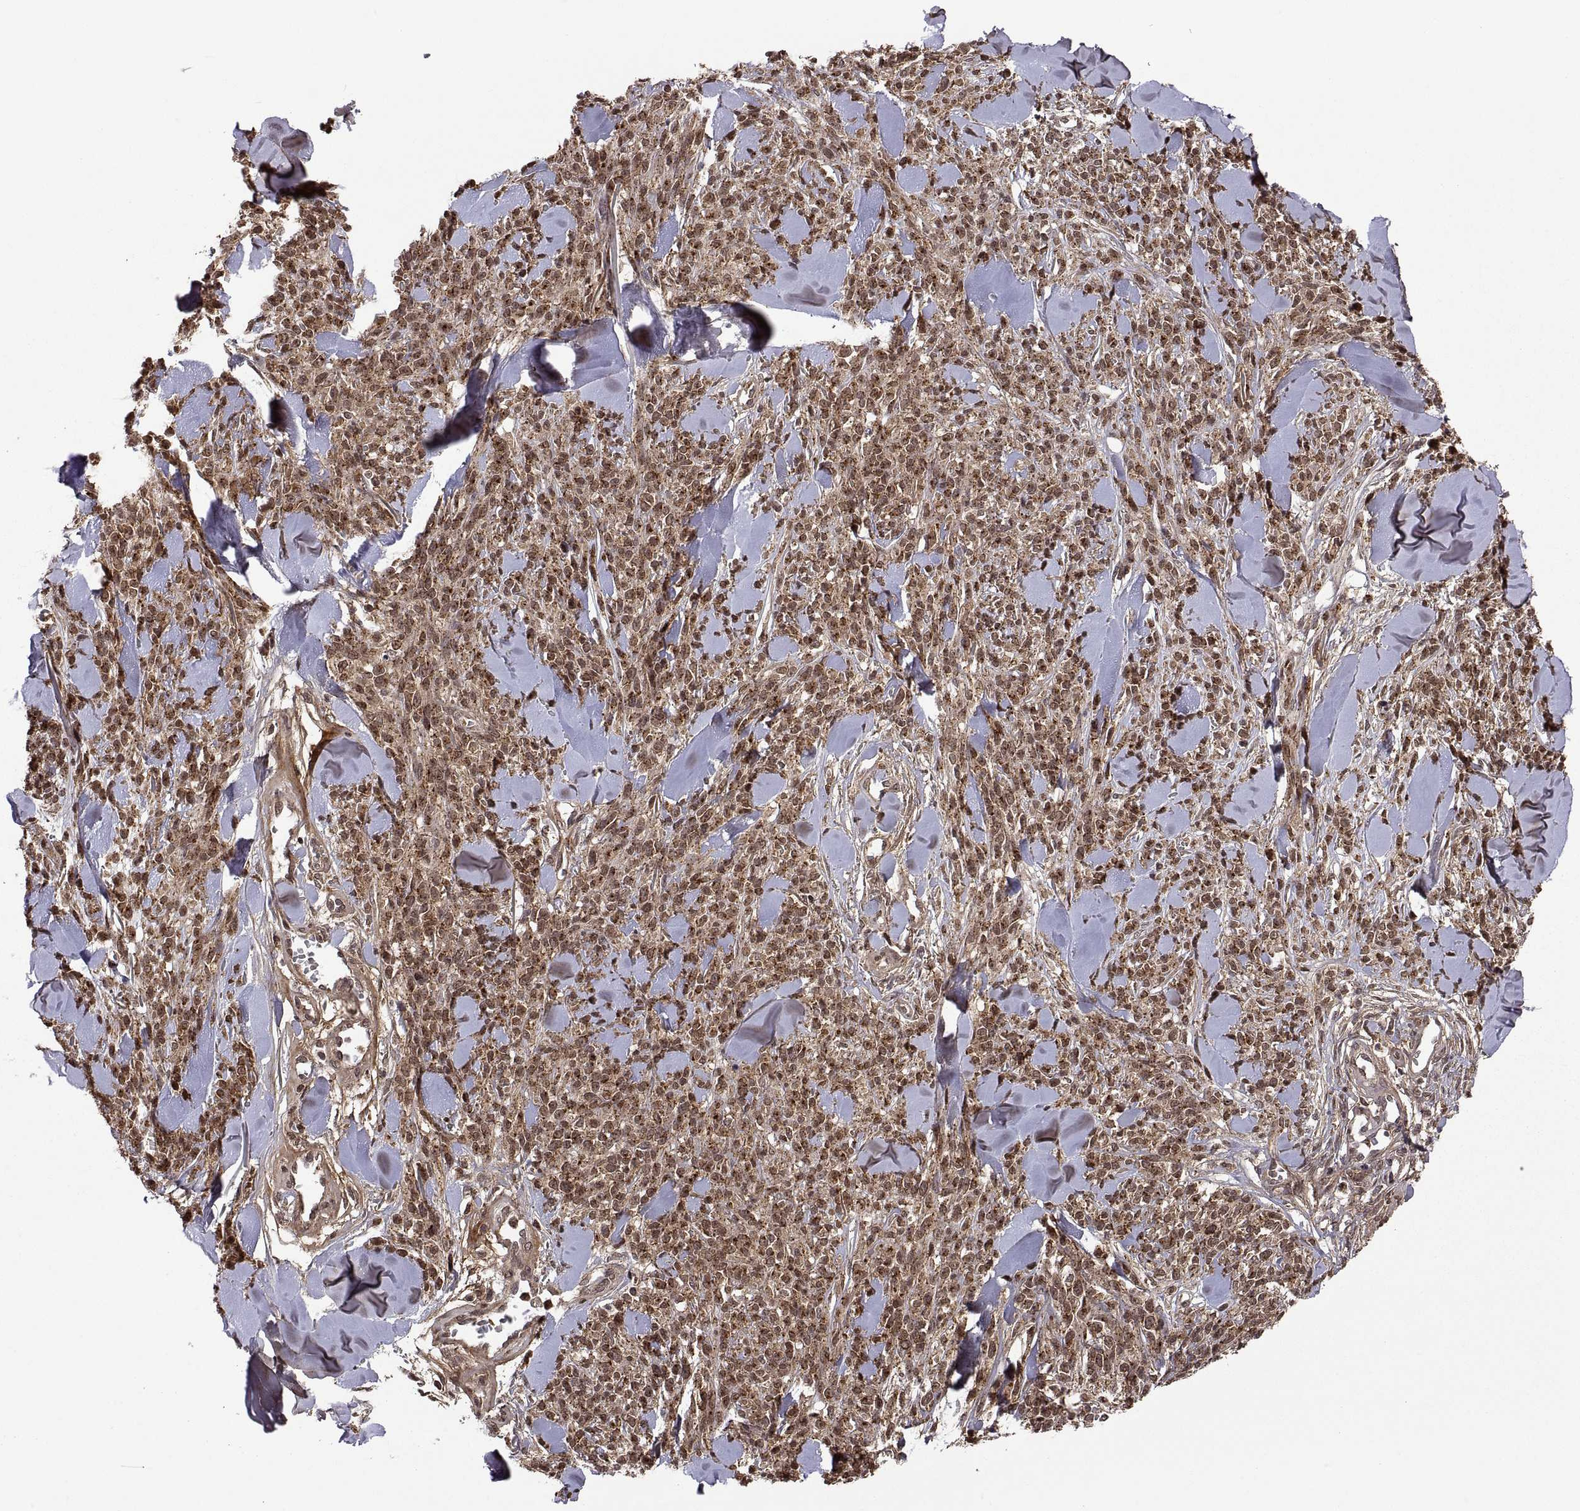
{"staining": {"intensity": "moderate", "quantity": "25%-75%", "location": "cytoplasmic/membranous,nuclear"}, "tissue": "melanoma", "cell_type": "Tumor cells", "image_type": "cancer", "snomed": [{"axis": "morphology", "description": "Malignant melanoma, NOS"}, {"axis": "topography", "description": "Skin"}, {"axis": "topography", "description": "Skin of trunk"}], "caption": "The image displays immunohistochemical staining of melanoma. There is moderate cytoplasmic/membranous and nuclear positivity is seen in approximately 25%-75% of tumor cells.", "gene": "ZNRF2", "patient": {"sex": "male", "age": 74}}